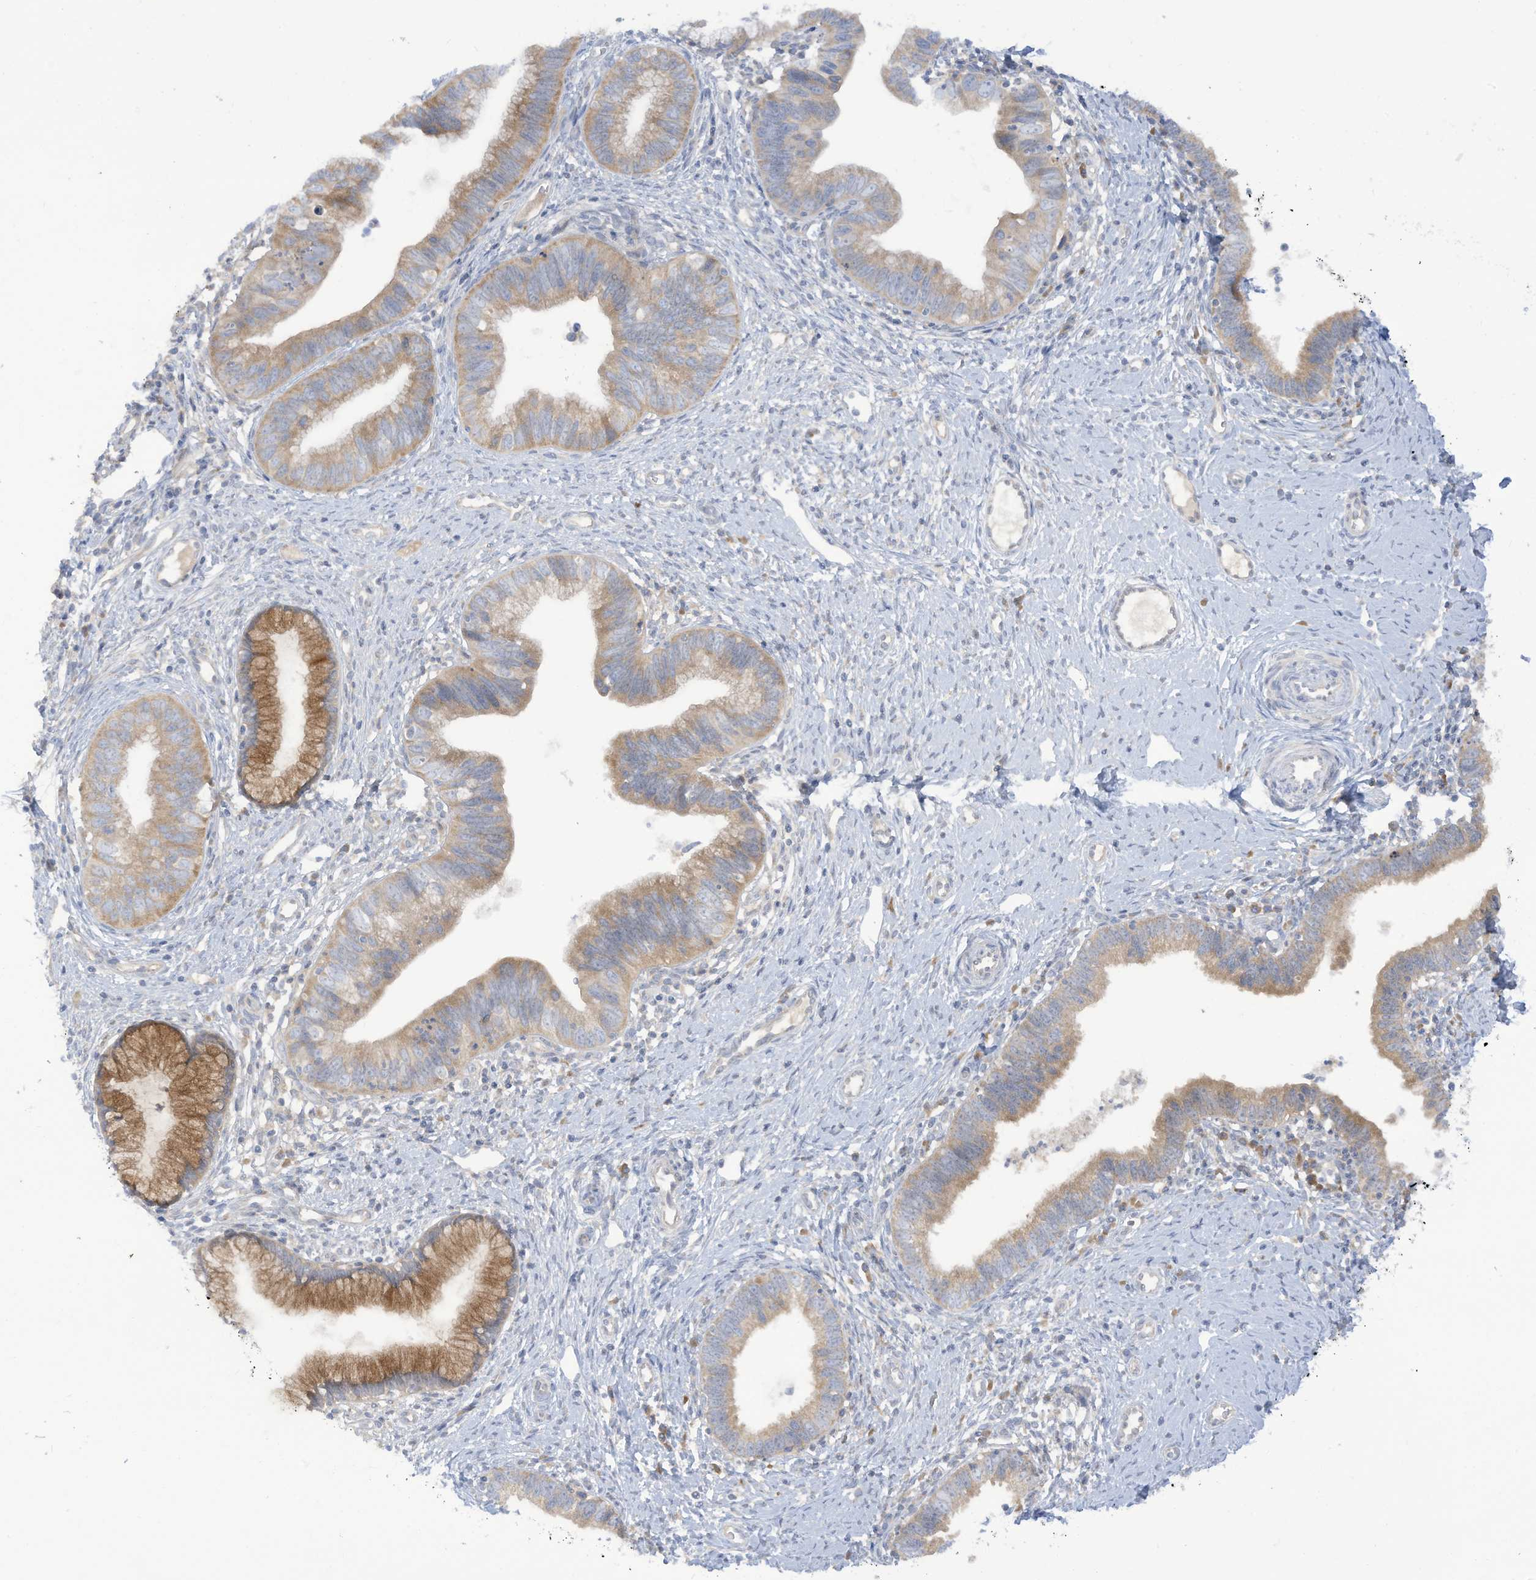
{"staining": {"intensity": "weak", "quantity": "25%-75%", "location": "cytoplasmic/membranous"}, "tissue": "cervical cancer", "cell_type": "Tumor cells", "image_type": "cancer", "snomed": [{"axis": "morphology", "description": "Adenocarcinoma, NOS"}, {"axis": "topography", "description": "Cervix"}], "caption": "Immunohistochemistry staining of cervical cancer (adenocarcinoma), which displays low levels of weak cytoplasmic/membranous expression in about 25%-75% of tumor cells indicating weak cytoplasmic/membranous protein staining. The staining was performed using DAB (3,3'-diaminobenzidine) (brown) for protein detection and nuclei were counterstained in hematoxylin (blue).", "gene": "LRRN2", "patient": {"sex": "female", "age": 36}}